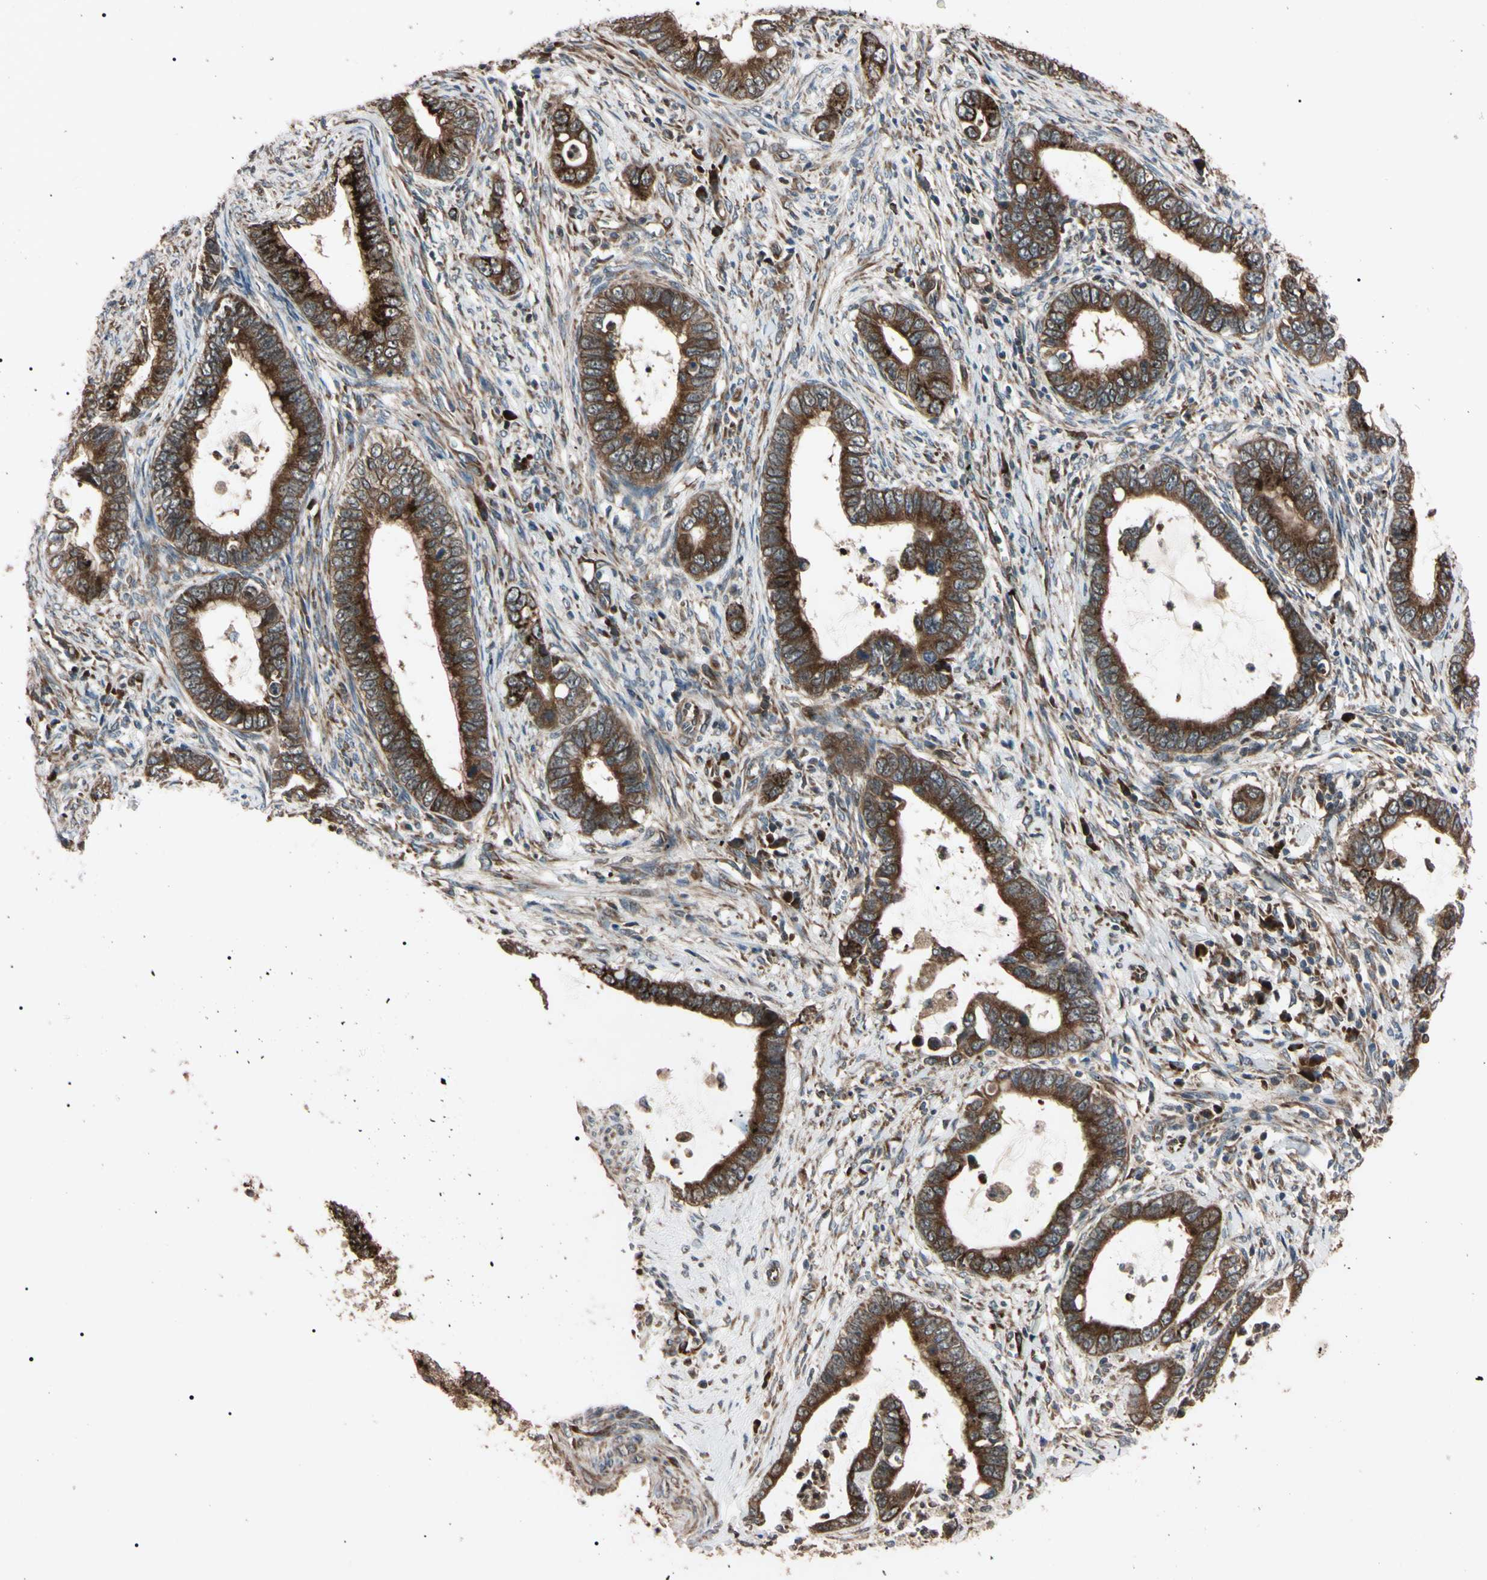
{"staining": {"intensity": "strong", "quantity": ">75%", "location": "cytoplasmic/membranous"}, "tissue": "cervical cancer", "cell_type": "Tumor cells", "image_type": "cancer", "snomed": [{"axis": "morphology", "description": "Adenocarcinoma, NOS"}, {"axis": "topography", "description": "Cervix"}], "caption": "There is high levels of strong cytoplasmic/membranous staining in tumor cells of cervical cancer (adenocarcinoma), as demonstrated by immunohistochemical staining (brown color).", "gene": "GUCY1B1", "patient": {"sex": "female", "age": 44}}